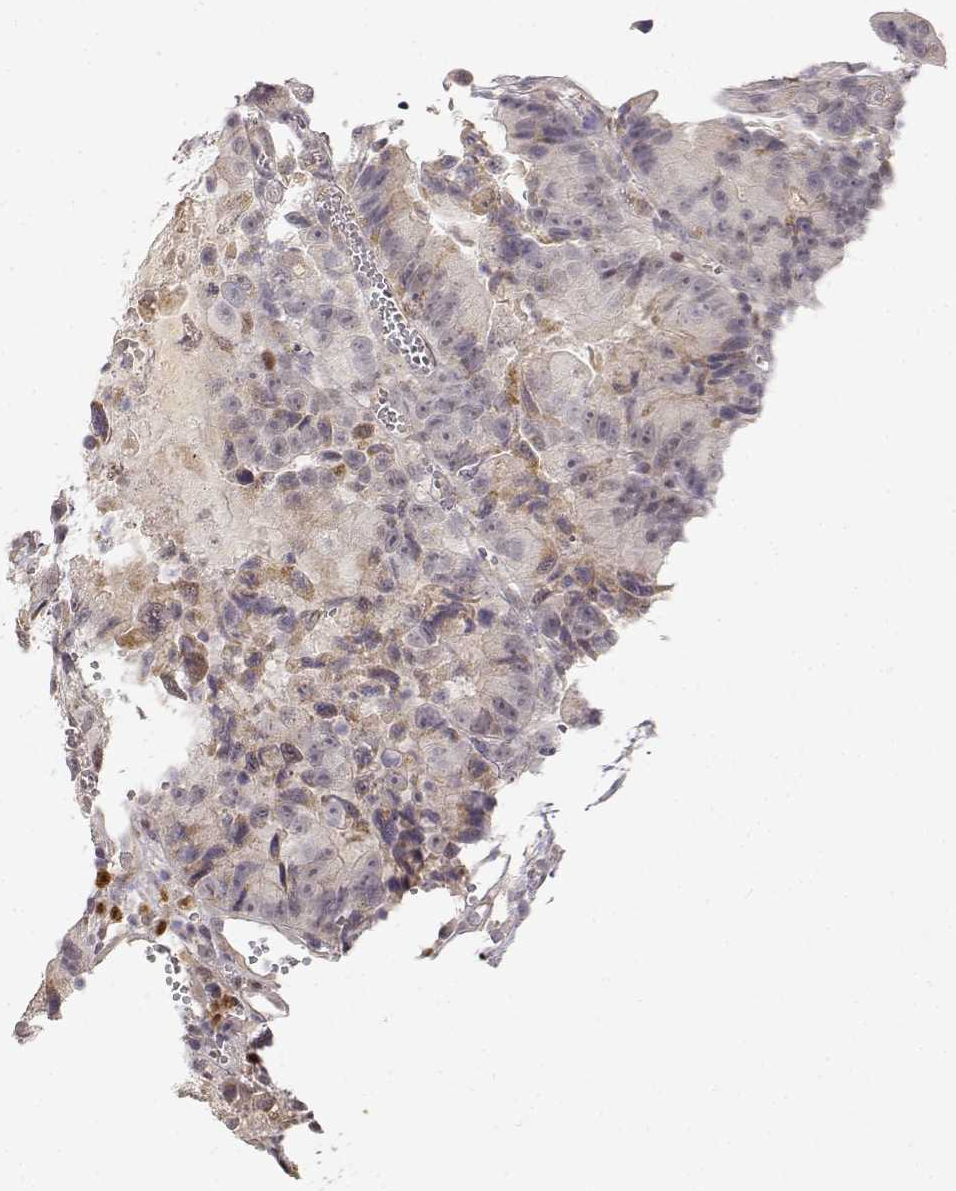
{"staining": {"intensity": "negative", "quantity": "none", "location": "none"}, "tissue": "colorectal cancer", "cell_type": "Tumor cells", "image_type": "cancer", "snomed": [{"axis": "morphology", "description": "Adenocarcinoma, NOS"}, {"axis": "topography", "description": "Colon"}], "caption": "DAB (3,3'-diaminobenzidine) immunohistochemical staining of colorectal cancer reveals no significant positivity in tumor cells. Nuclei are stained in blue.", "gene": "EAF2", "patient": {"sex": "female", "age": 86}}